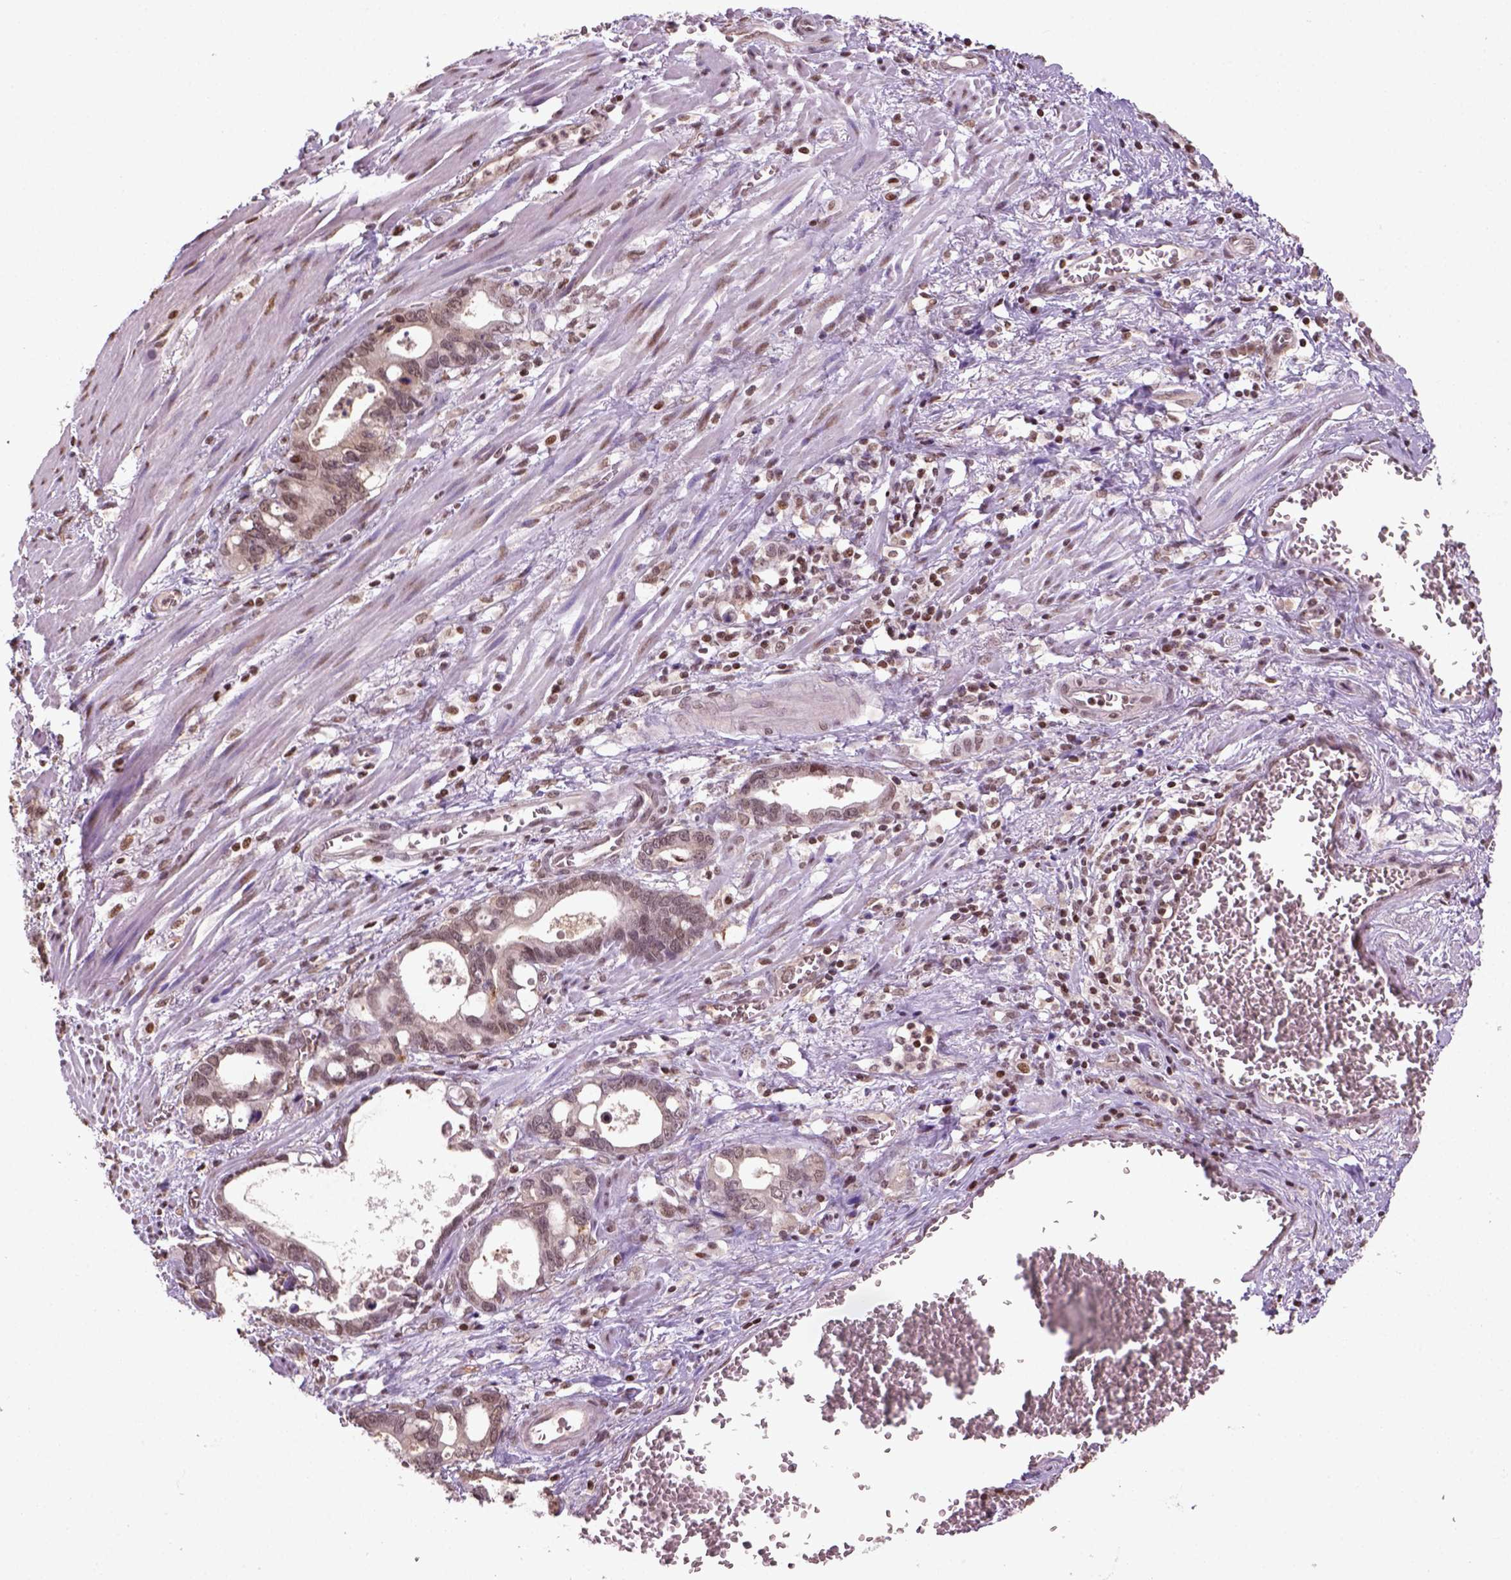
{"staining": {"intensity": "weak", "quantity": ">75%", "location": "nuclear"}, "tissue": "stomach cancer", "cell_type": "Tumor cells", "image_type": "cancer", "snomed": [{"axis": "morphology", "description": "Normal tissue, NOS"}, {"axis": "morphology", "description": "Adenocarcinoma, NOS"}, {"axis": "topography", "description": "Esophagus"}, {"axis": "topography", "description": "Stomach, upper"}], "caption": "Immunohistochemistry (IHC) (DAB (3,3'-diaminobenzidine)) staining of stomach adenocarcinoma shows weak nuclear protein positivity in approximately >75% of tumor cells.", "gene": "GOT1", "patient": {"sex": "male", "age": 74}}